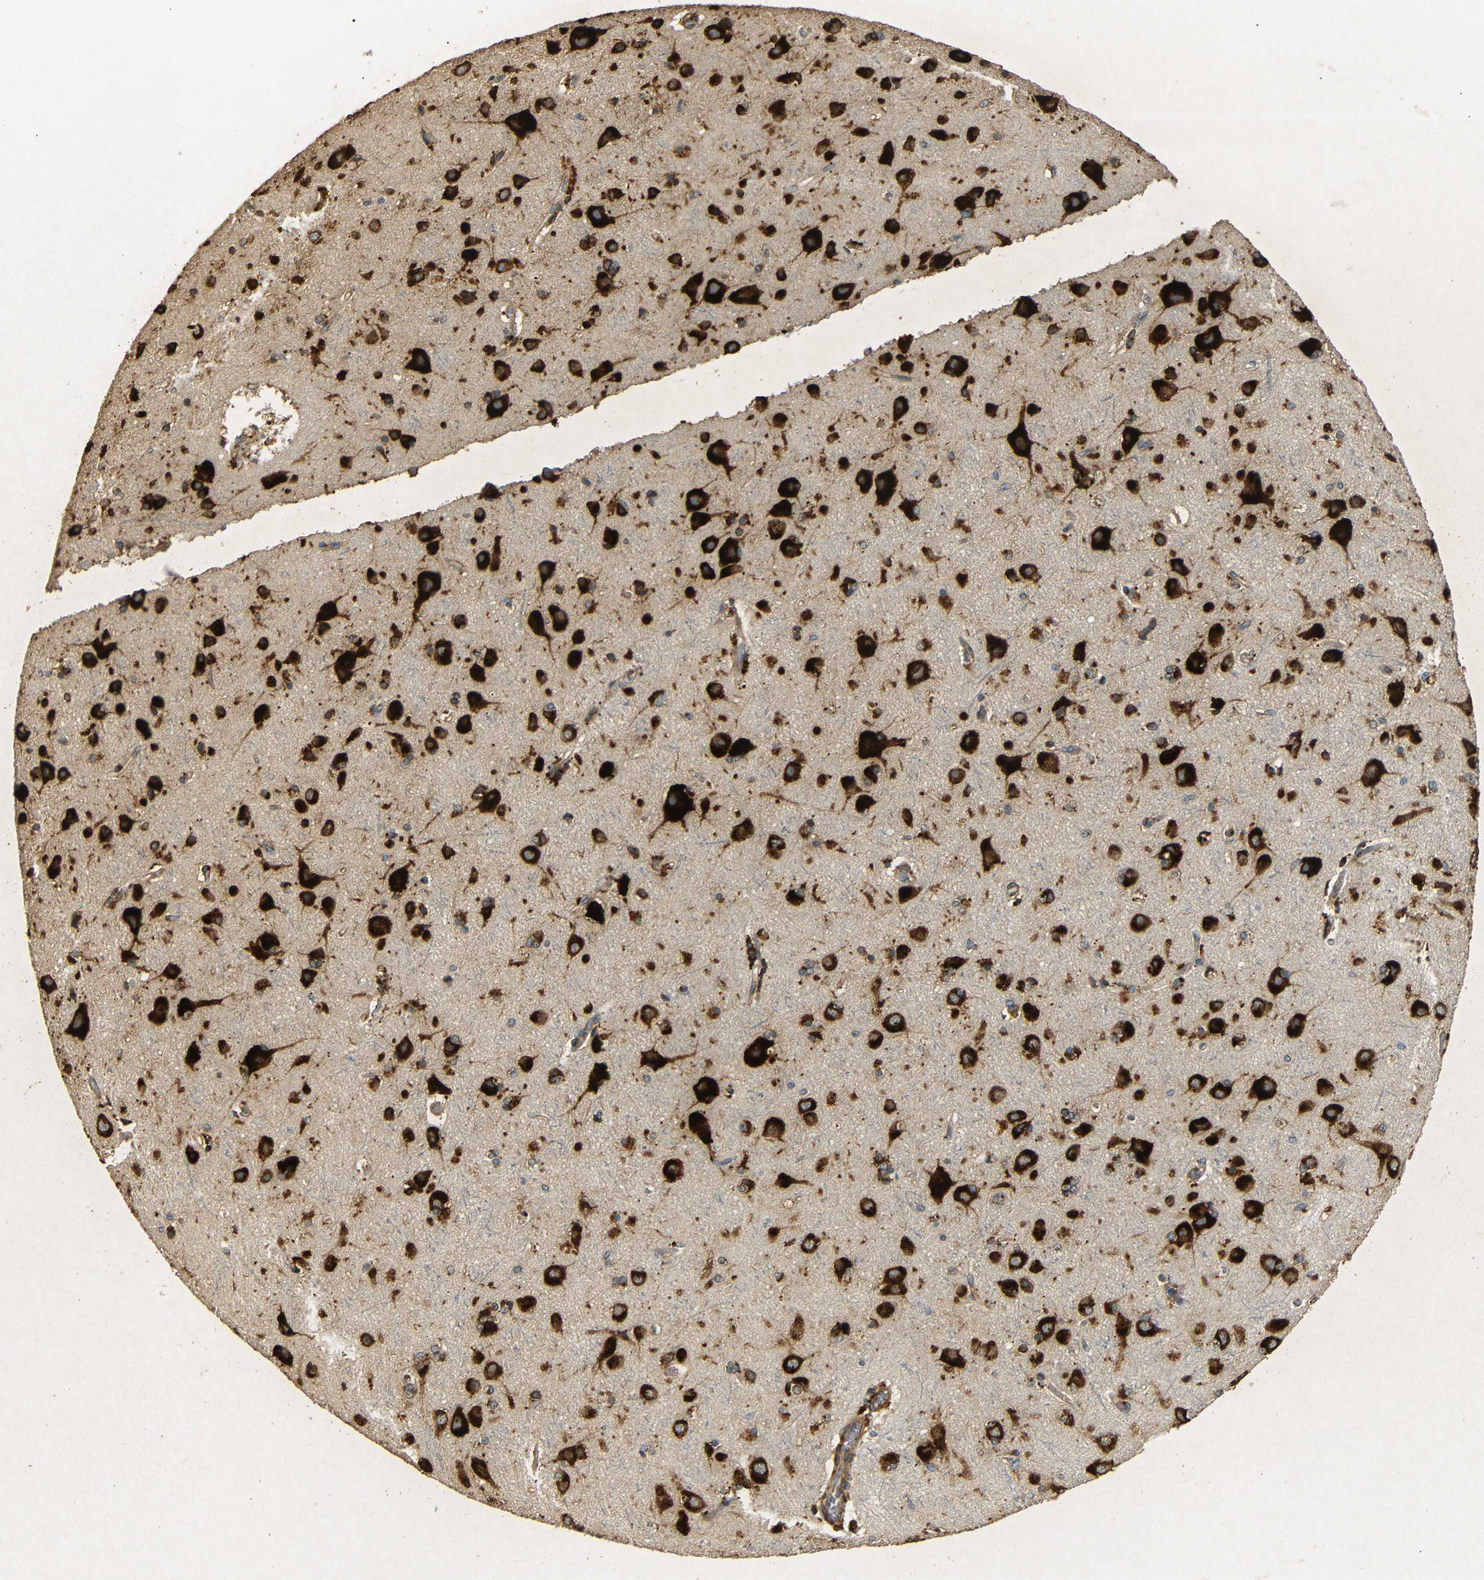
{"staining": {"intensity": "strong", "quantity": ">75%", "location": "cytoplasmic/membranous"}, "tissue": "cerebral cortex", "cell_type": "Endothelial cells", "image_type": "normal", "snomed": [{"axis": "morphology", "description": "Normal tissue, NOS"}, {"axis": "topography", "description": "Cerebral cortex"}], "caption": "A brown stain shows strong cytoplasmic/membranous staining of a protein in endothelial cells of benign cerebral cortex.", "gene": "BTF3", "patient": {"sex": "female", "age": 54}}